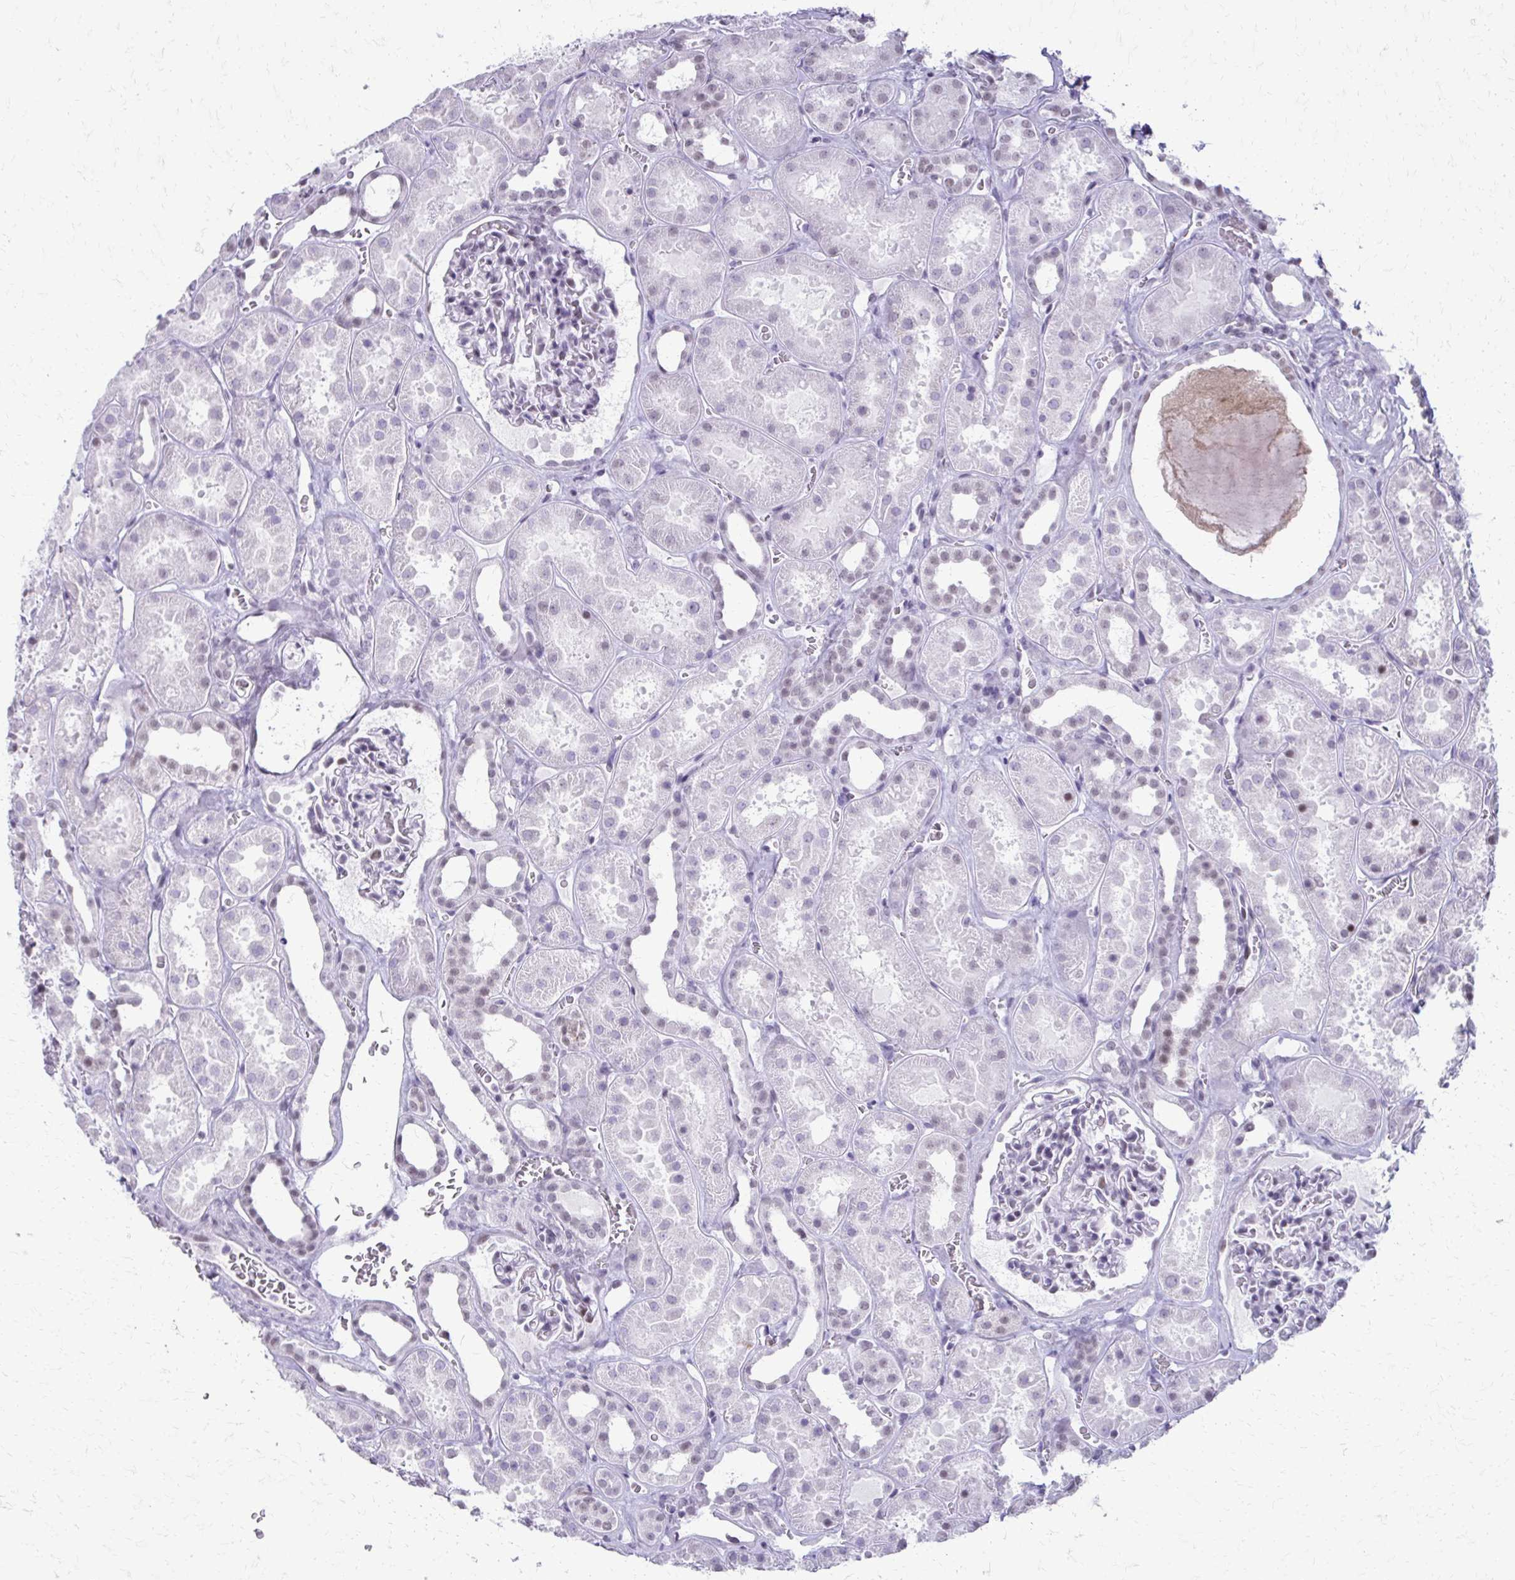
{"staining": {"intensity": "weak", "quantity": "<25%", "location": "nuclear"}, "tissue": "kidney", "cell_type": "Cells in glomeruli", "image_type": "normal", "snomed": [{"axis": "morphology", "description": "Normal tissue, NOS"}, {"axis": "topography", "description": "Kidney"}], "caption": "Kidney stained for a protein using immunohistochemistry demonstrates no staining cells in glomeruli.", "gene": "SS18", "patient": {"sex": "female", "age": 41}}